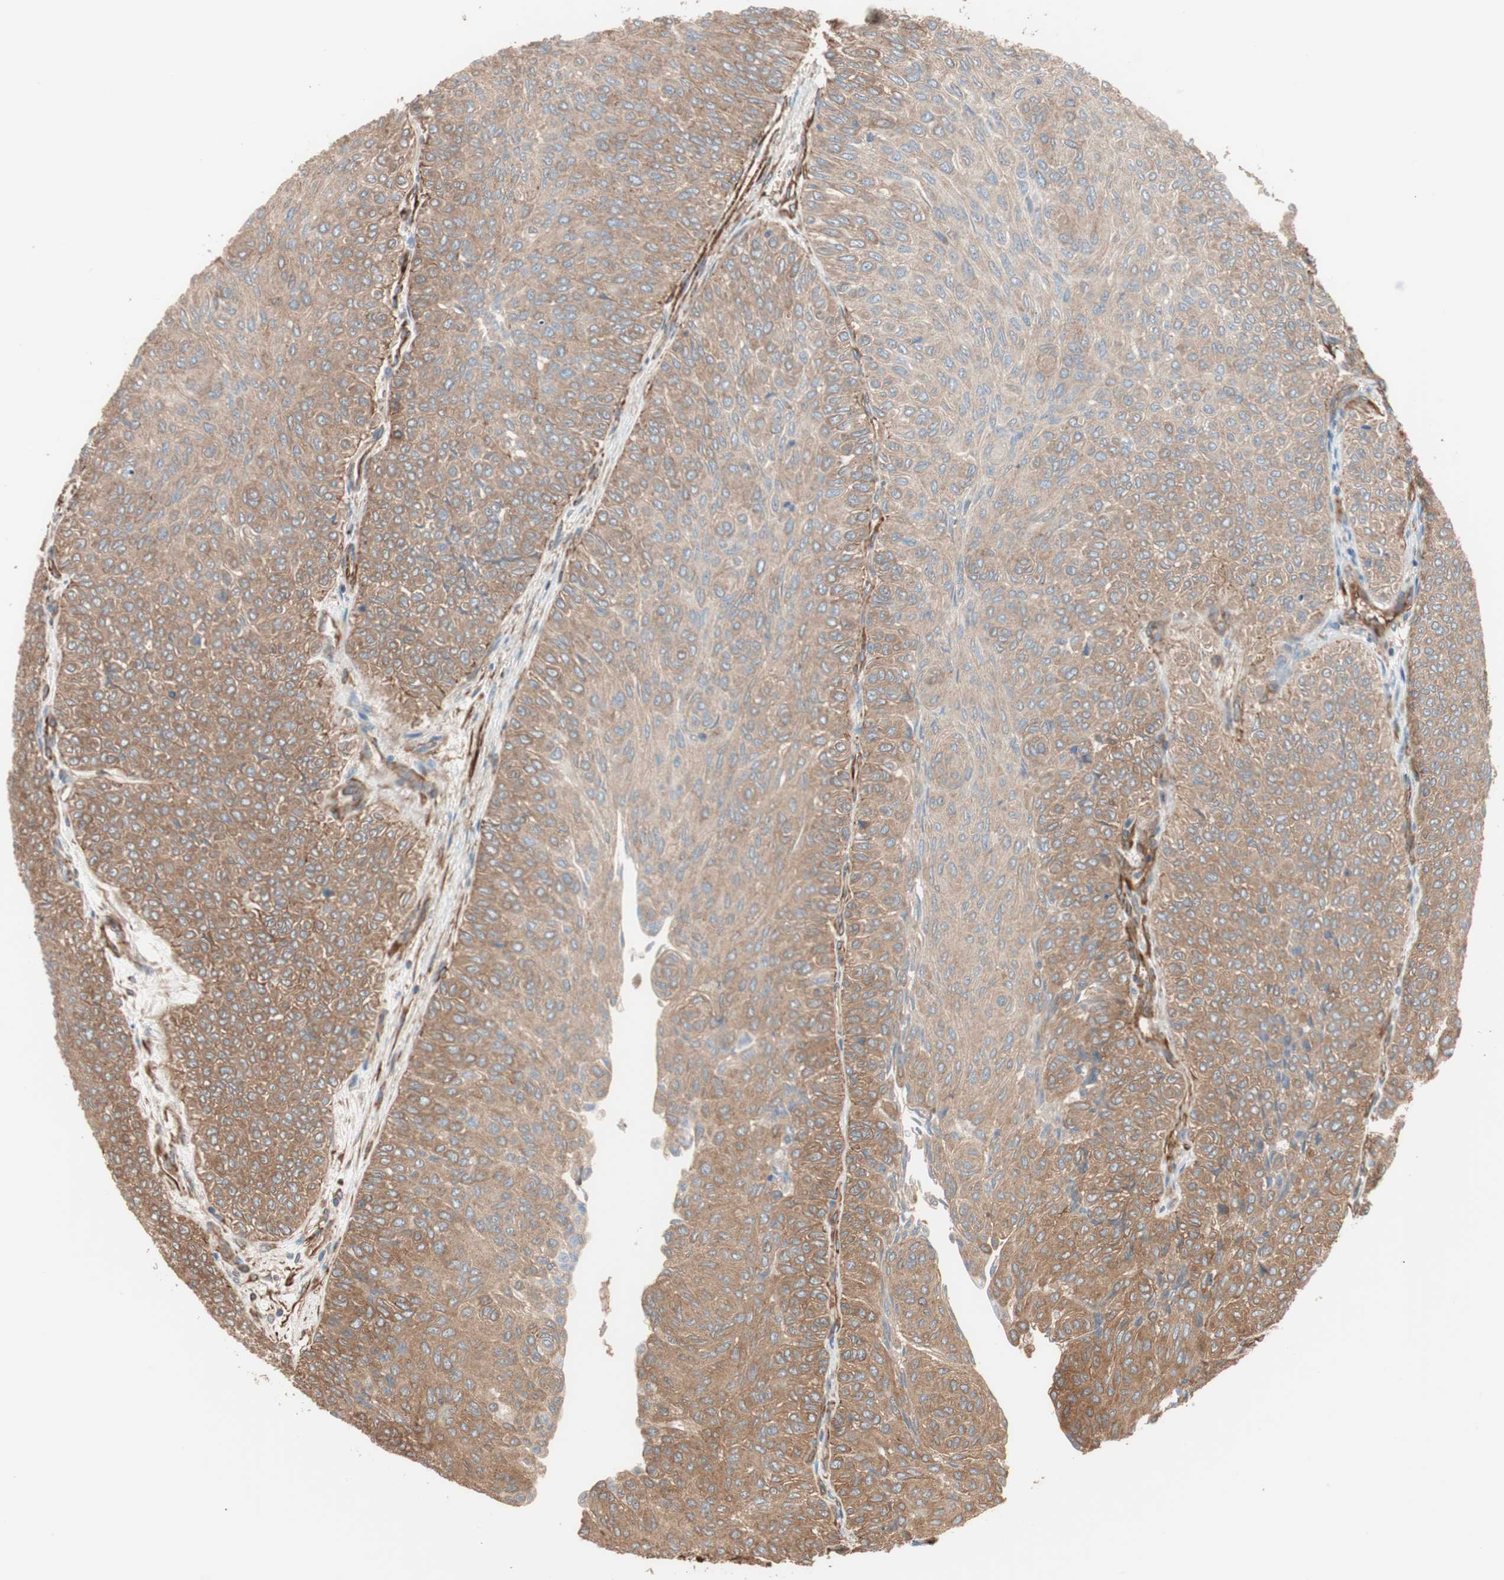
{"staining": {"intensity": "moderate", "quantity": ">75%", "location": "cytoplasmic/membranous"}, "tissue": "urothelial cancer", "cell_type": "Tumor cells", "image_type": "cancer", "snomed": [{"axis": "morphology", "description": "Urothelial carcinoma, Low grade"}, {"axis": "topography", "description": "Urinary bladder"}], "caption": "A brown stain labels moderate cytoplasmic/membranous positivity of a protein in human low-grade urothelial carcinoma tumor cells. The protein of interest is shown in brown color, while the nuclei are stained blue.", "gene": "GPSM2", "patient": {"sex": "male", "age": 78}}